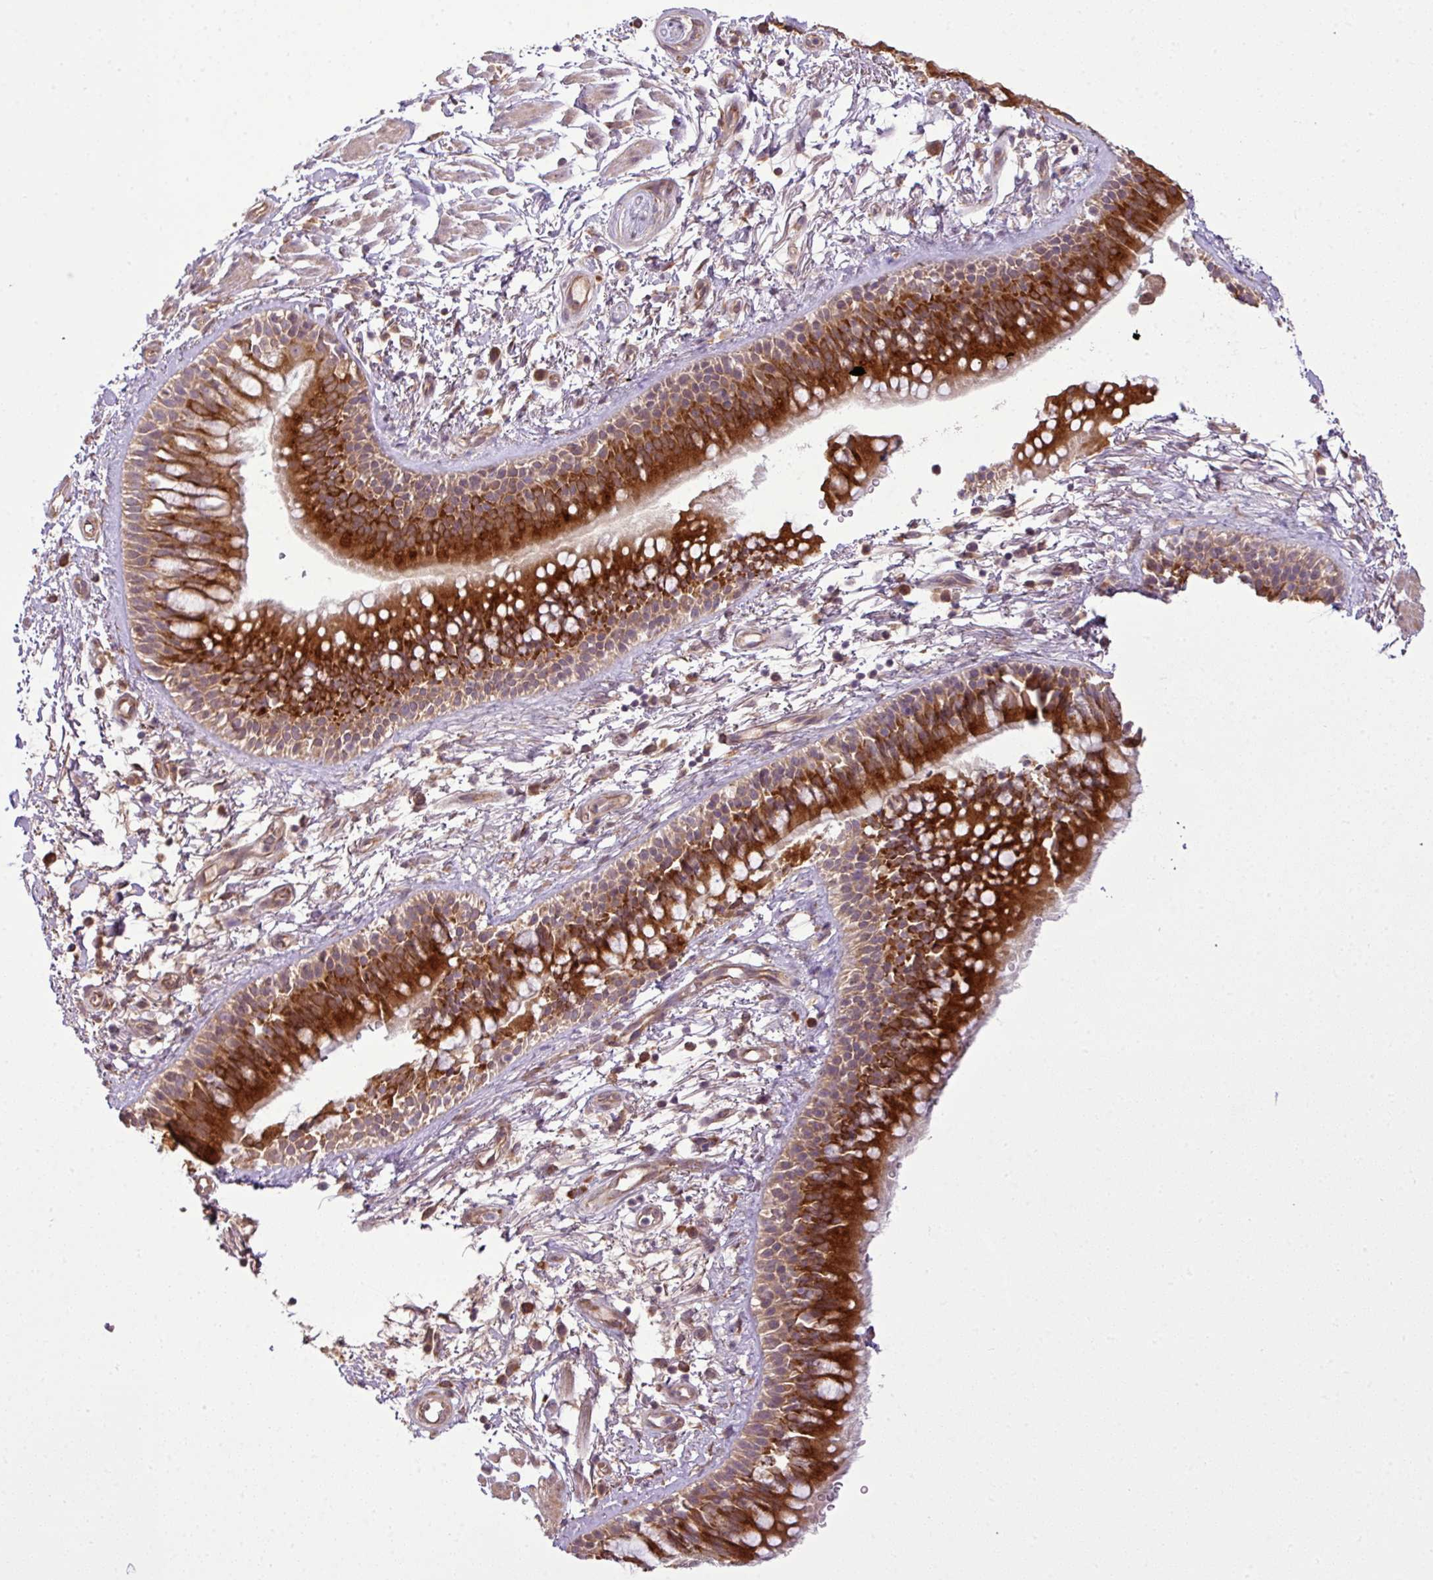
{"staining": {"intensity": "strong", "quantity": "25%-75%", "location": "cytoplasmic/membranous"}, "tissue": "bronchus", "cell_type": "Respiratory epithelial cells", "image_type": "normal", "snomed": [{"axis": "morphology", "description": "Normal tissue, NOS"}, {"axis": "morphology", "description": "Squamous cell carcinoma, NOS"}, {"axis": "topography", "description": "Bronchus"}, {"axis": "topography", "description": "Lung"}], "caption": "Brown immunohistochemical staining in benign bronchus displays strong cytoplasmic/membranous staining in about 25%-75% of respiratory epithelial cells.", "gene": "DNAAF4", "patient": {"sex": "female", "age": 70}}